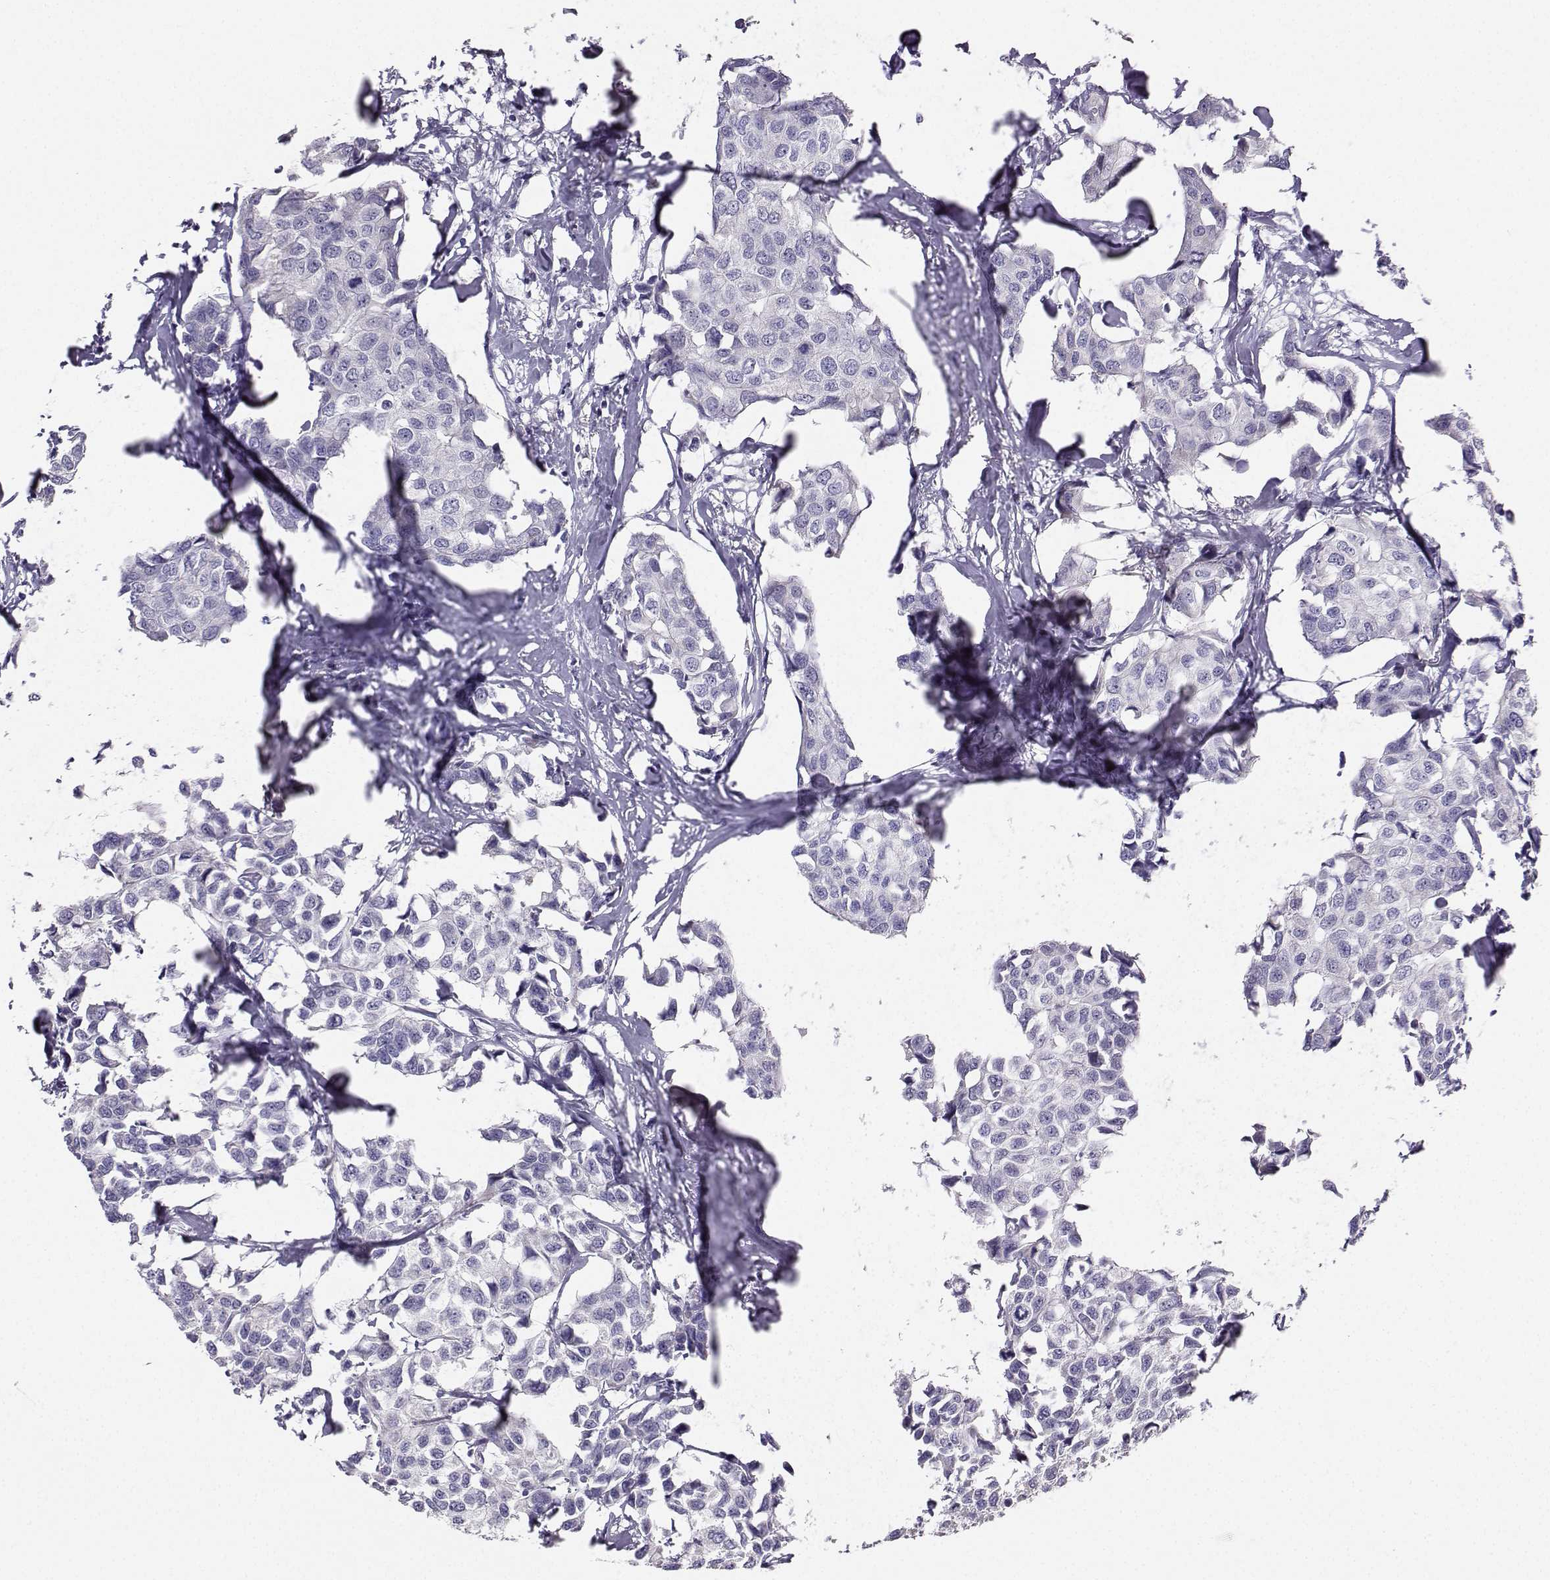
{"staining": {"intensity": "negative", "quantity": "none", "location": "none"}, "tissue": "breast cancer", "cell_type": "Tumor cells", "image_type": "cancer", "snomed": [{"axis": "morphology", "description": "Duct carcinoma"}, {"axis": "topography", "description": "Breast"}], "caption": "IHC micrograph of human breast cancer (intraductal carcinoma) stained for a protein (brown), which shows no positivity in tumor cells.", "gene": "AVP", "patient": {"sex": "female", "age": 80}}